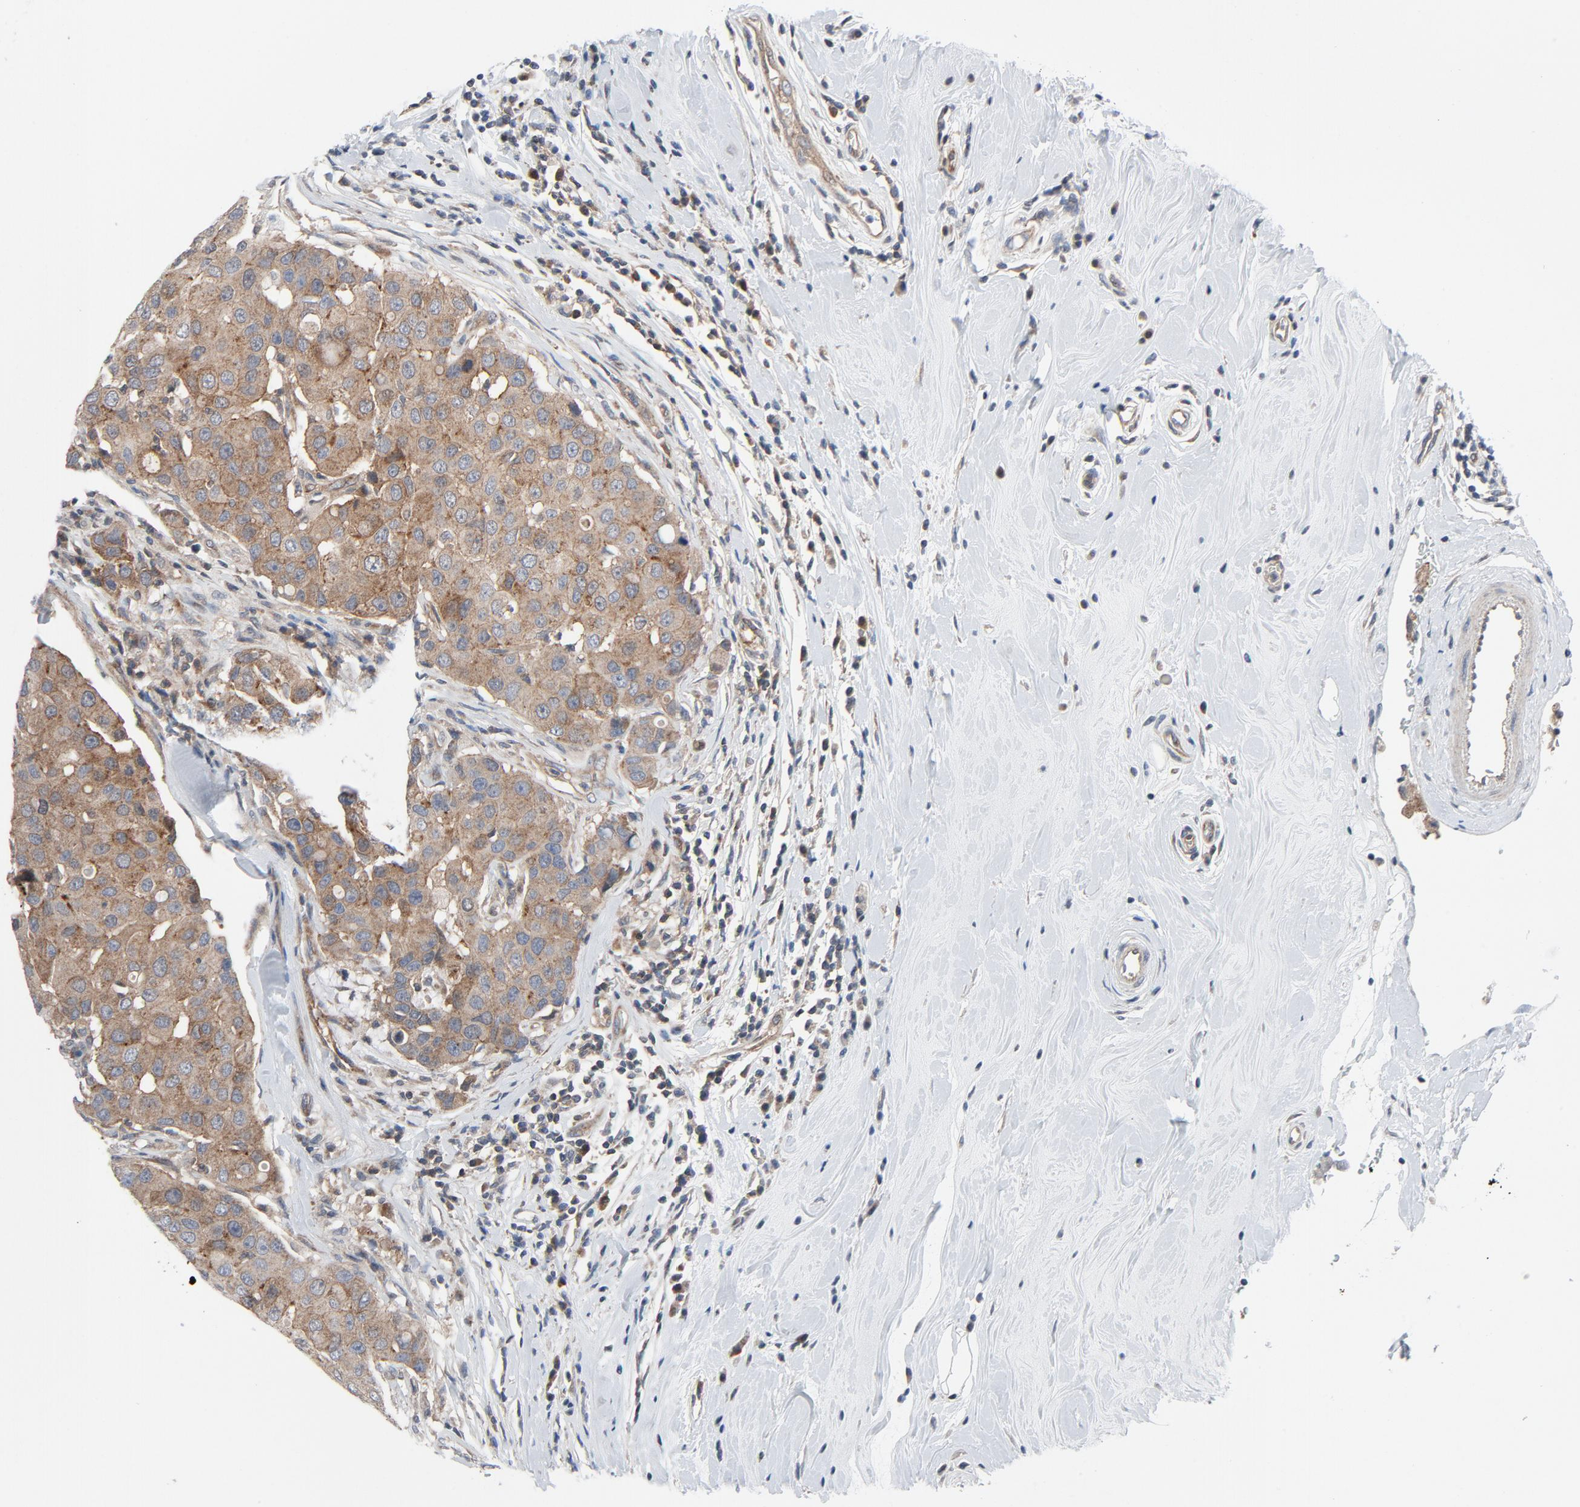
{"staining": {"intensity": "moderate", "quantity": ">75%", "location": "cytoplasmic/membranous"}, "tissue": "breast cancer", "cell_type": "Tumor cells", "image_type": "cancer", "snomed": [{"axis": "morphology", "description": "Duct carcinoma"}, {"axis": "topography", "description": "Breast"}], "caption": "Immunohistochemical staining of human breast cancer demonstrates moderate cytoplasmic/membranous protein positivity in approximately >75% of tumor cells.", "gene": "TSG101", "patient": {"sex": "female", "age": 27}}